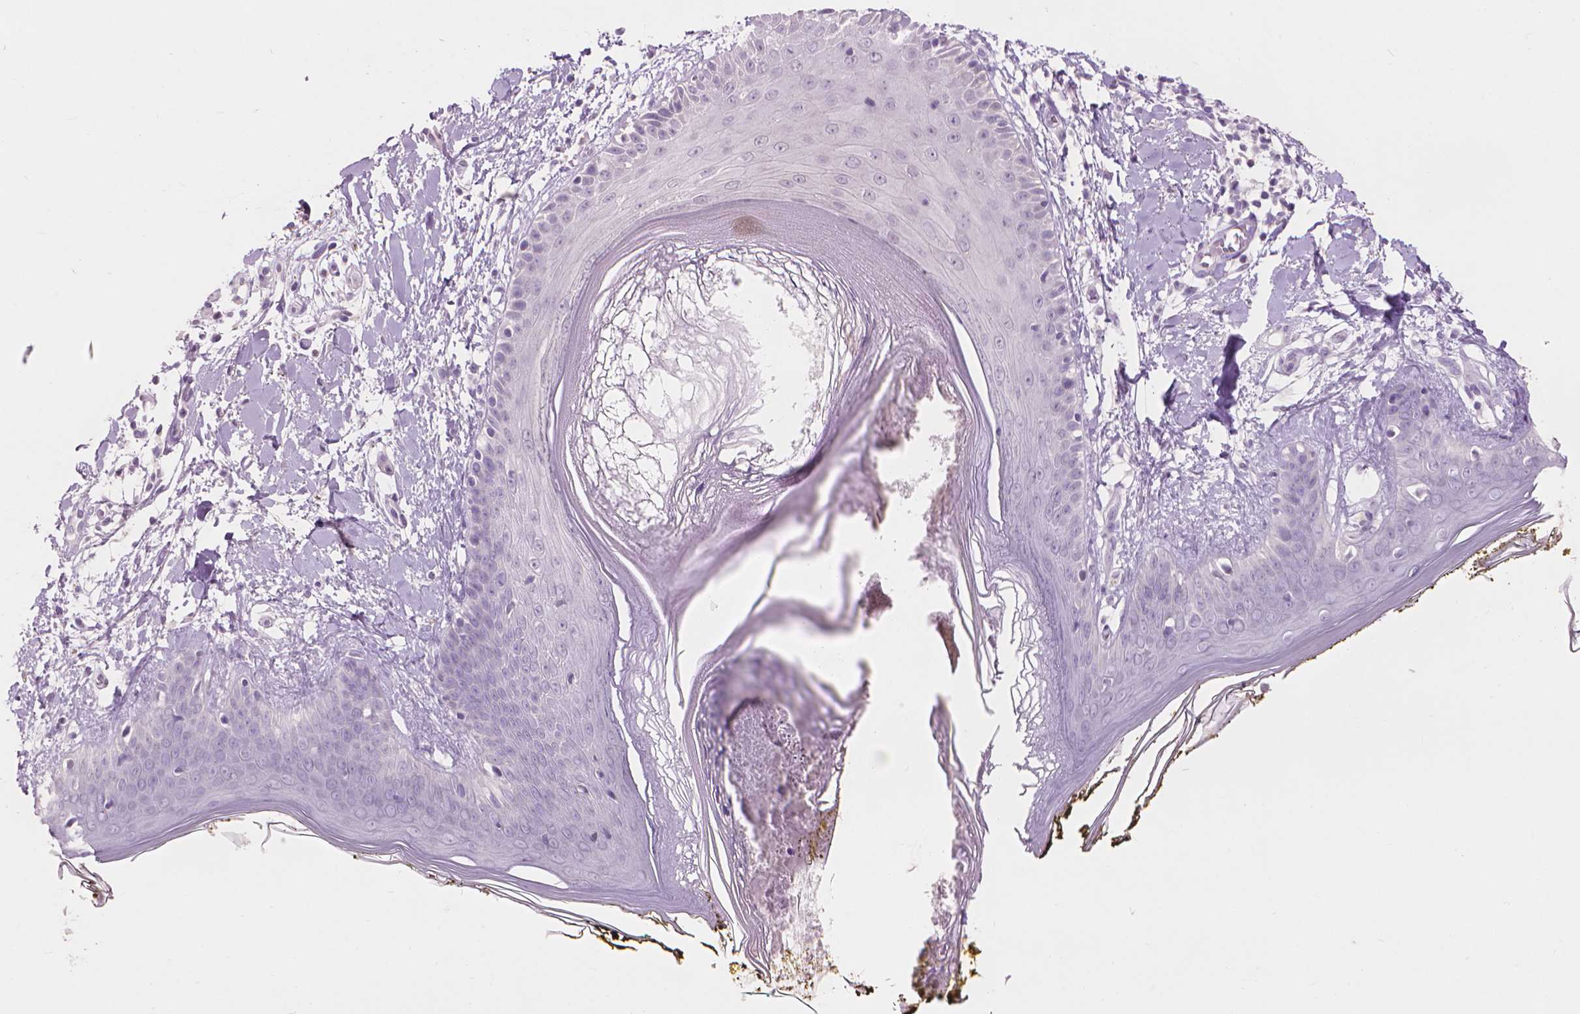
{"staining": {"intensity": "negative", "quantity": "none", "location": "none"}, "tissue": "skin", "cell_type": "Fibroblasts", "image_type": "normal", "snomed": [{"axis": "morphology", "description": "Normal tissue, NOS"}, {"axis": "topography", "description": "Skin"}], "caption": "This is a micrograph of immunohistochemistry (IHC) staining of normal skin, which shows no expression in fibroblasts.", "gene": "ENO2", "patient": {"sex": "female", "age": 34}}